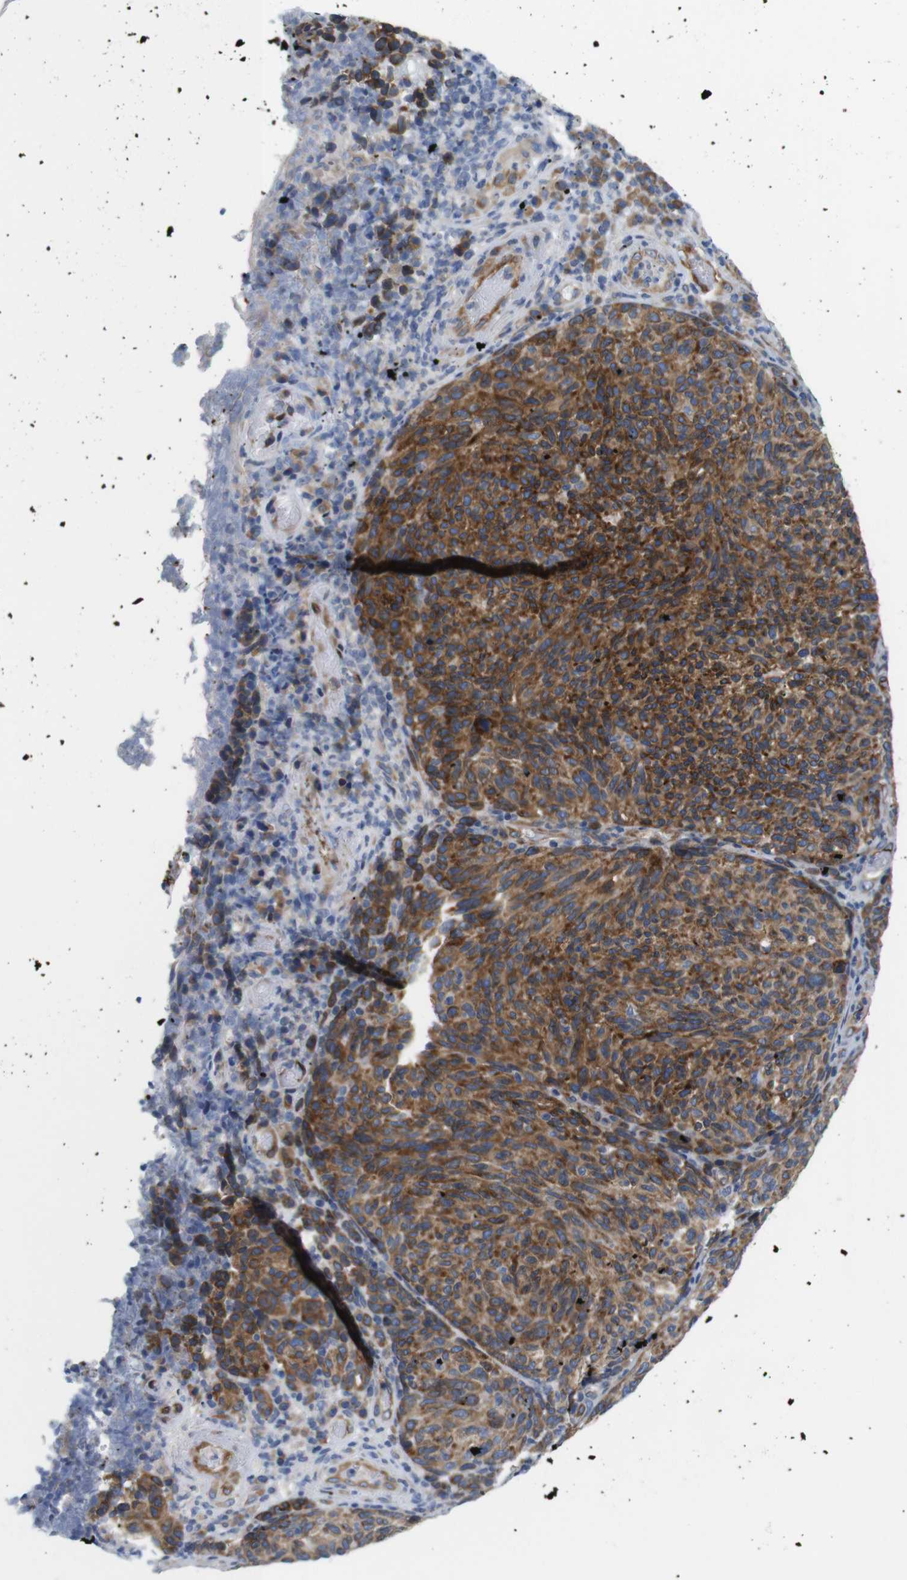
{"staining": {"intensity": "moderate", "quantity": ">75%", "location": "cytoplasmic/membranous"}, "tissue": "melanoma", "cell_type": "Tumor cells", "image_type": "cancer", "snomed": [{"axis": "morphology", "description": "Malignant melanoma, NOS"}, {"axis": "topography", "description": "Skin"}], "caption": "This is an image of IHC staining of melanoma, which shows moderate staining in the cytoplasmic/membranous of tumor cells.", "gene": "HACD3", "patient": {"sex": "female", "age": 73}}